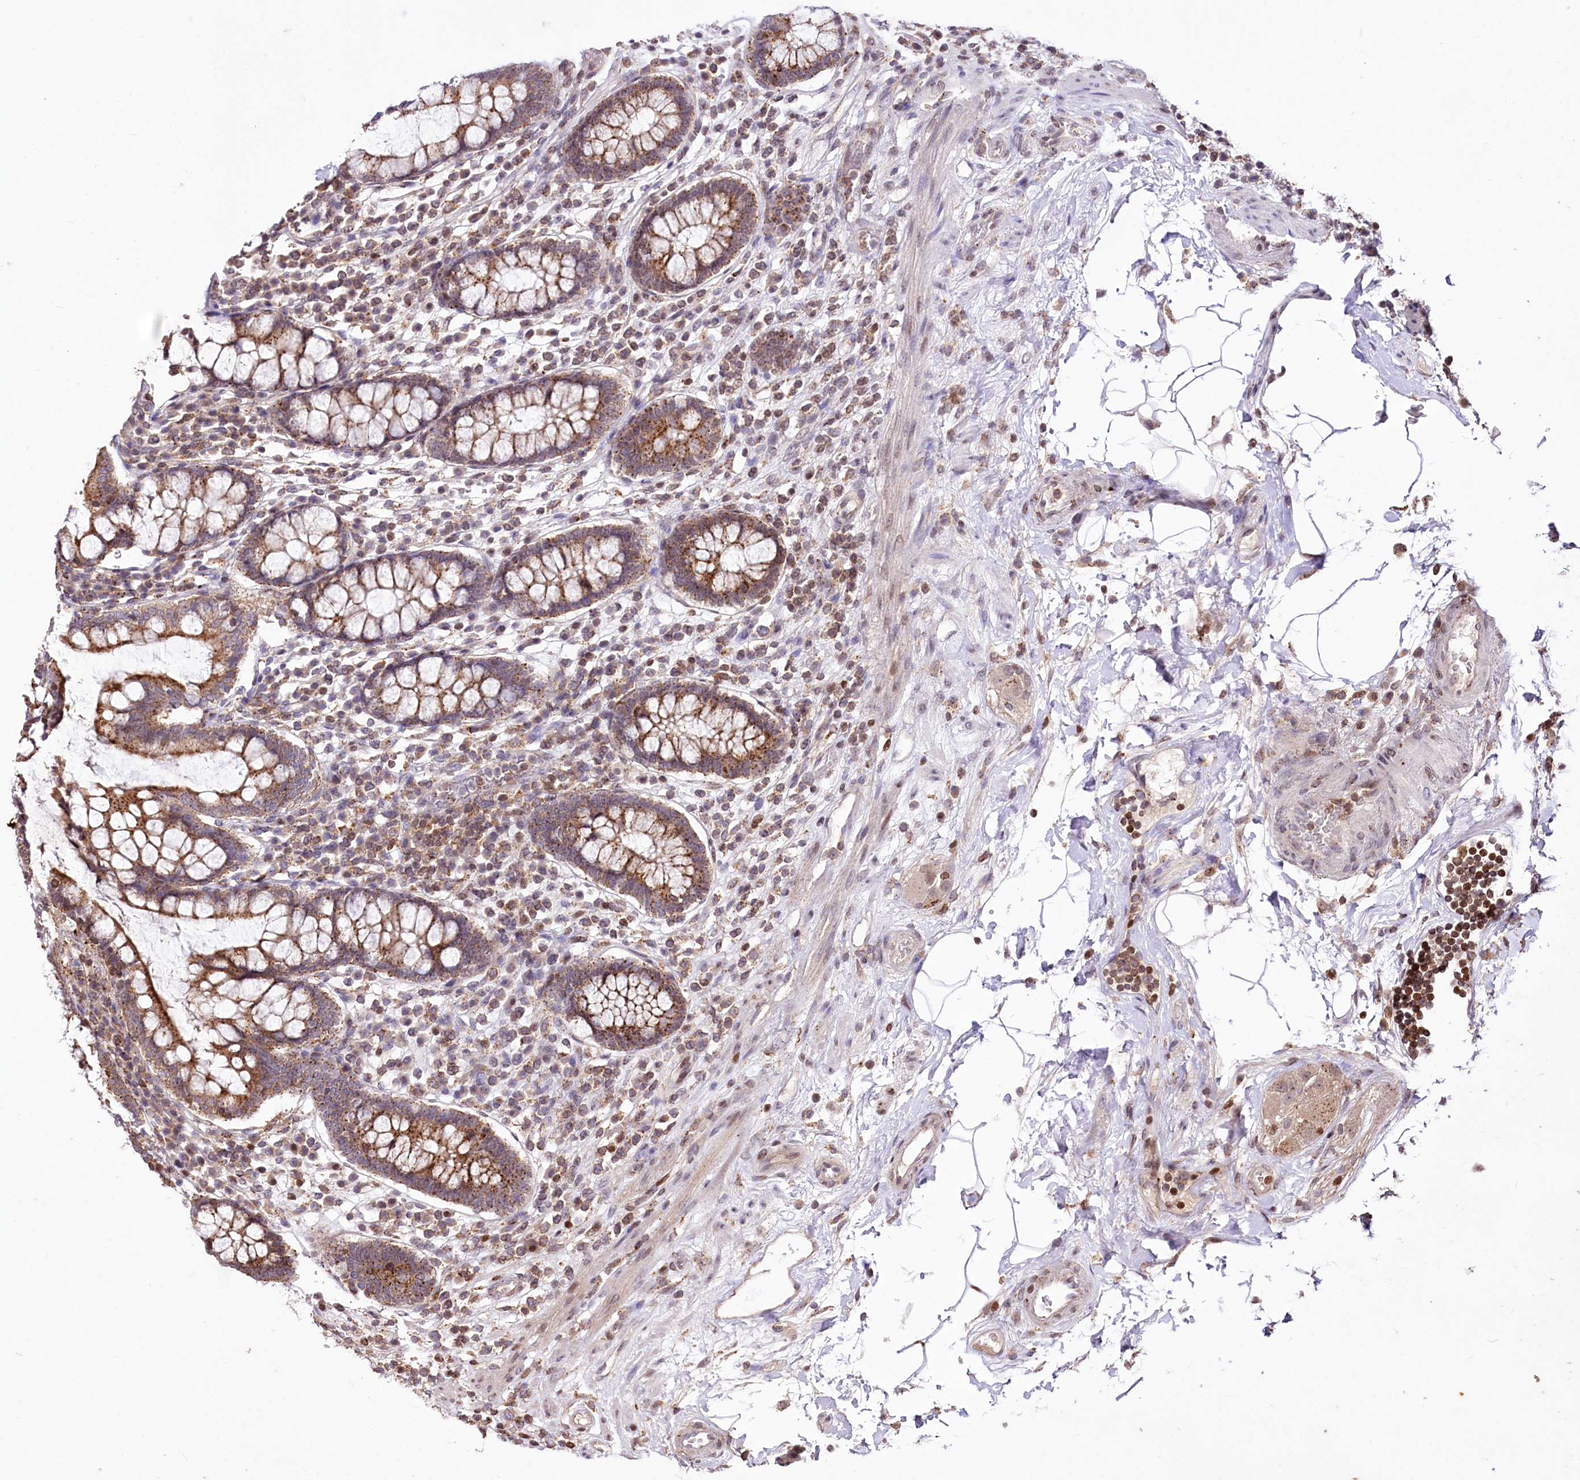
{"staining": {"intensity": "weak", "quantity": ">75%", "location": "cytoplasmic/membranous,nuclear"}, "tissue": "colon", "cell_type": "Endothelial cells", "image_type": "normal", "snomed": [{"axis": "morphology", "description": "Normal tissue, NOS"}, {"axis": "topography", "description": "Colon"}], "caption": "A micrograph showing weak cytoplasmic/membranous,nuclear expression in approximately >75% of endothelial cells in normal colon, as visualized by brown immunohistochemical staining.", "gene": "ZFYVE27", "patient": {"sex": "female", "age": 79}}